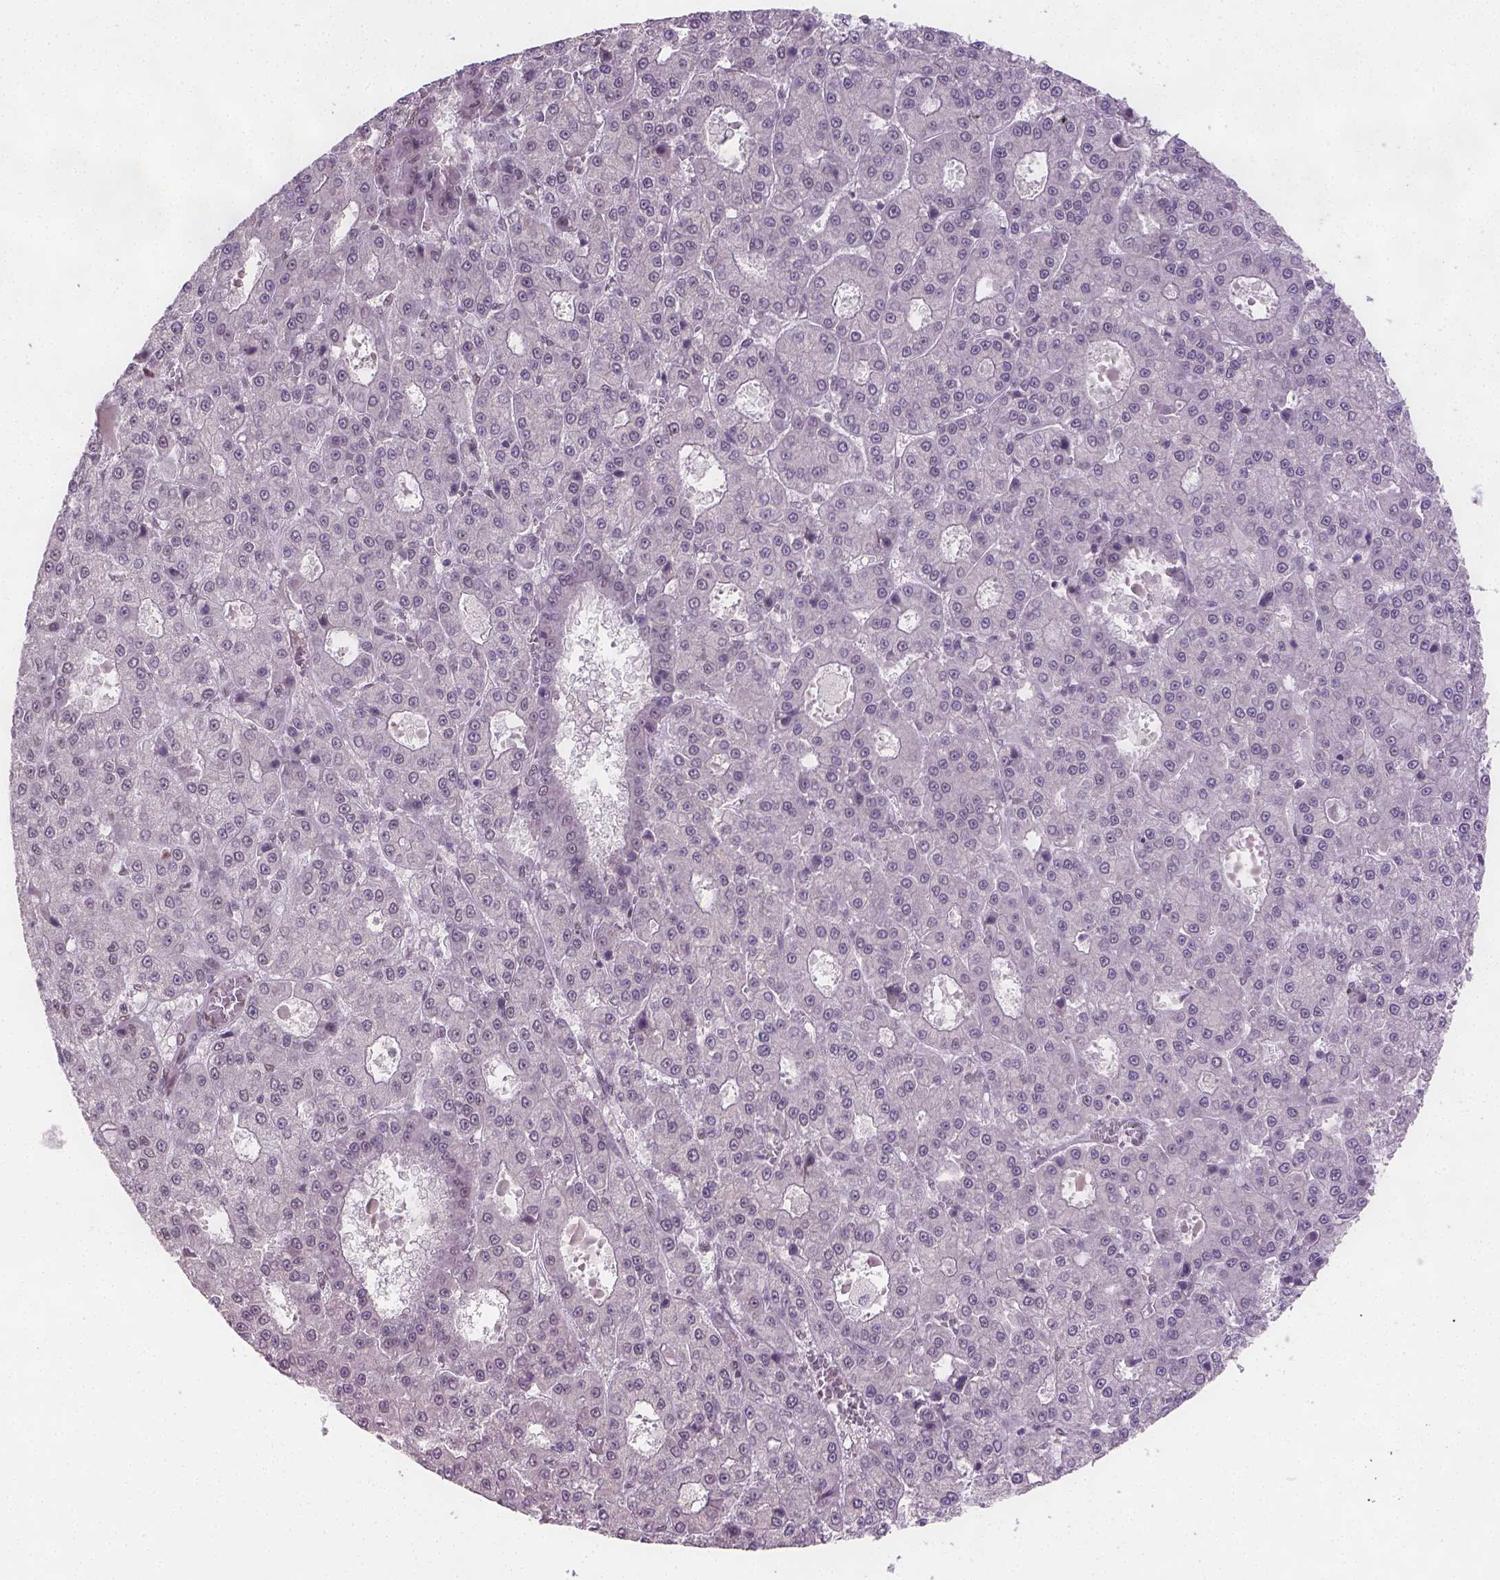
{"staining": {"intensity": "negative", "quantity": "none", "location": "none"}, "tissue": "liver cancer", "cell_type": "Tumor cells", "image_type": "cancer", "snomed": [{"axis": "morphology", "description": "Carcinoma, Hepatocellular, NOS"}, {"axis": "topography", "description": "Liver"}], "caption": "Tumor cells show no significant protein expression in hepatocellular carcinoma (liver).", "gene": "FANCE", "patient": {"sex": "male", "age": 70}}